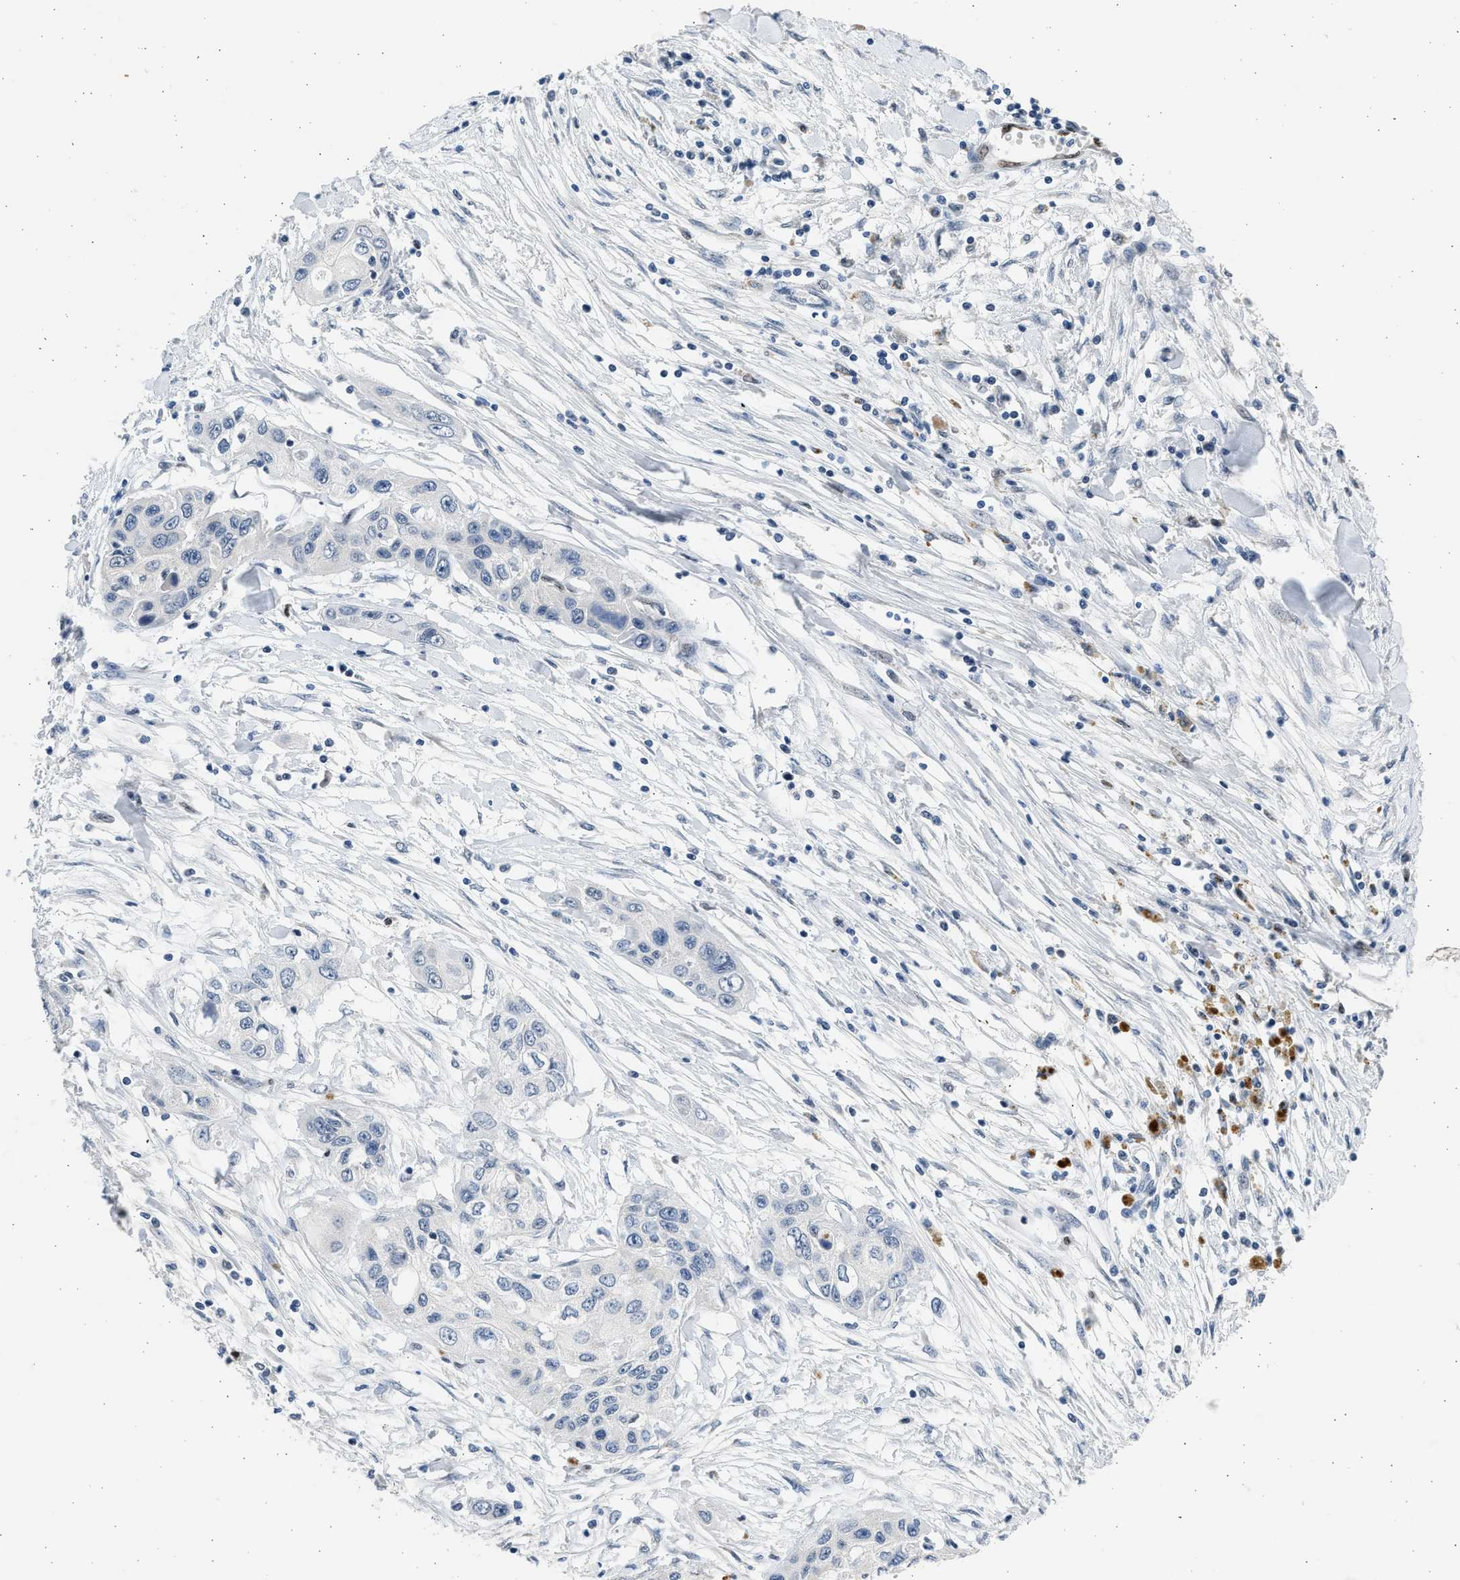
{"staining": {"intensity": "negative", "quantity": "none", "location": "none"}, "tissue": "pancreatic cancer", "cell_type": "Tumor cells", "image_type": "cancer", "snomed": [{"axis": "morphology", "description": "Adenocarcinoma, NOS"}, {"axis": "topography", "description": "Pancreas"}], "caption": "The immunohistochemistry histopathology image has no significant staining in tumor cells of pancreatic cancer tissue.", "gene": "HMGN3", "patient": {"sex": "female", "age": 70}}